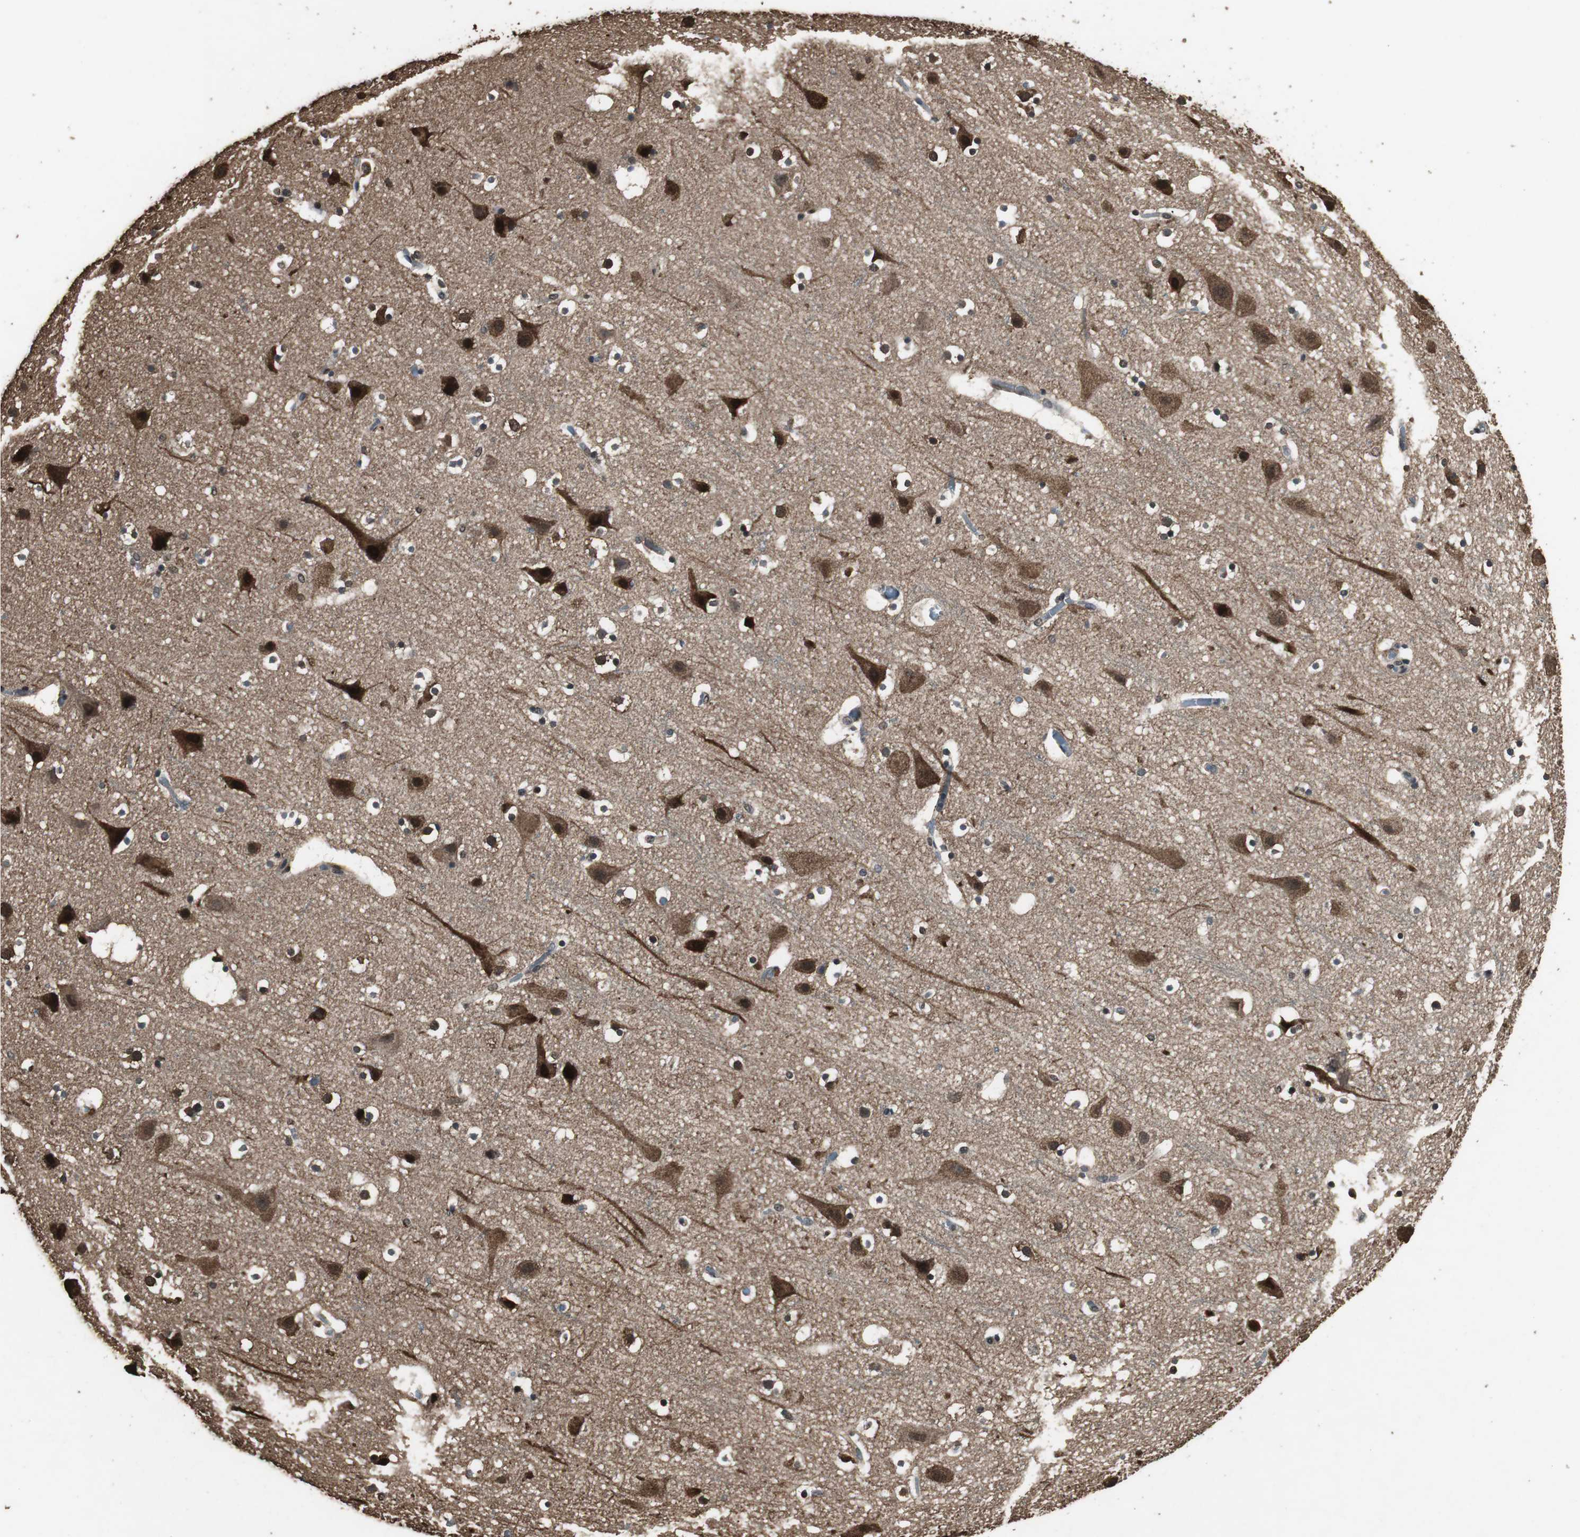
{"staining": {"intensity": "negative", "quantity": "none", "location": "none"}, "tissue": "cerebral cortex", "cell_type": "Endothelial cells", "image_type": "normal", "snomed": [{"axis": "morphology", "description": "Normal tissue, NOS"}, {"axis": "topography", "description": "Cerebral cortex"}], "caption": "Histopathology image shows no significant protein positivity in endothelial cells of unremarkable cerebral cortex. (Brightfield microscopy of DAB IHC at high magnification).", "gene": "PPP1R13B", "patient": {"sex": "male", "age": 45}}